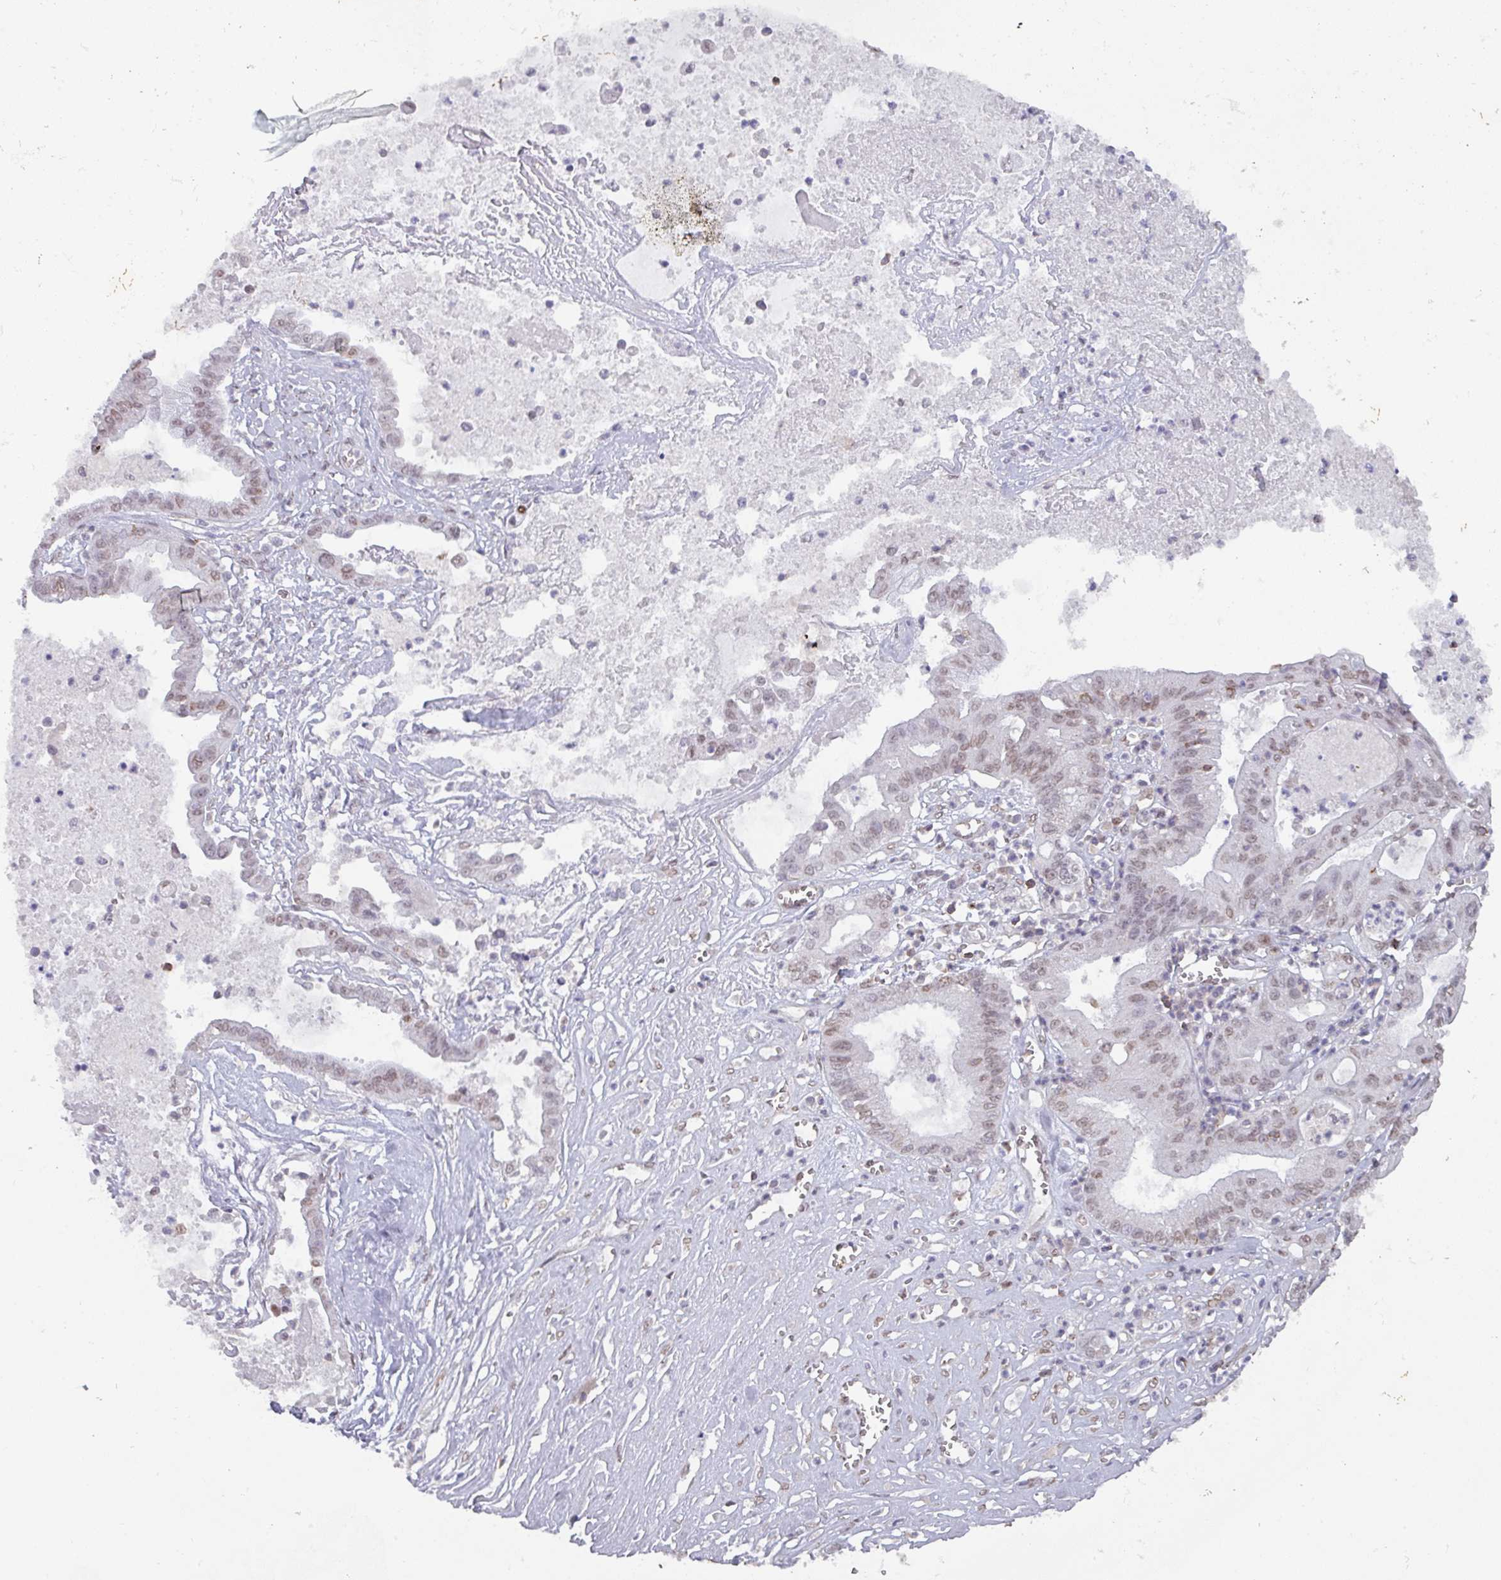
{"staining": {"intensity": "weak", "quantity": ">75%", "location": "nuclear"}, "tissue": "ovarian cancer", "cell_type": "Tumor cells", "image_type": "cancer", "snomed": [{"axis": "morphology", "description": "Cystadenocarcinoma, mucinous, NOS"}, {"axis": "topography", "description": "Ovary"}], "caption": "Immunohistochemistry (IHC) of human mucinous cystadenocarcinoma (ovarian) exhibits low levels of weak nuclear expression in approximately >75% of tumor cells. (DAB (3,3'-diaminobenzidine) IHC with brightfield microscopy, high magnification).", "gene": "RASAL3", "patient": {"sex": "female", "age": 70}}